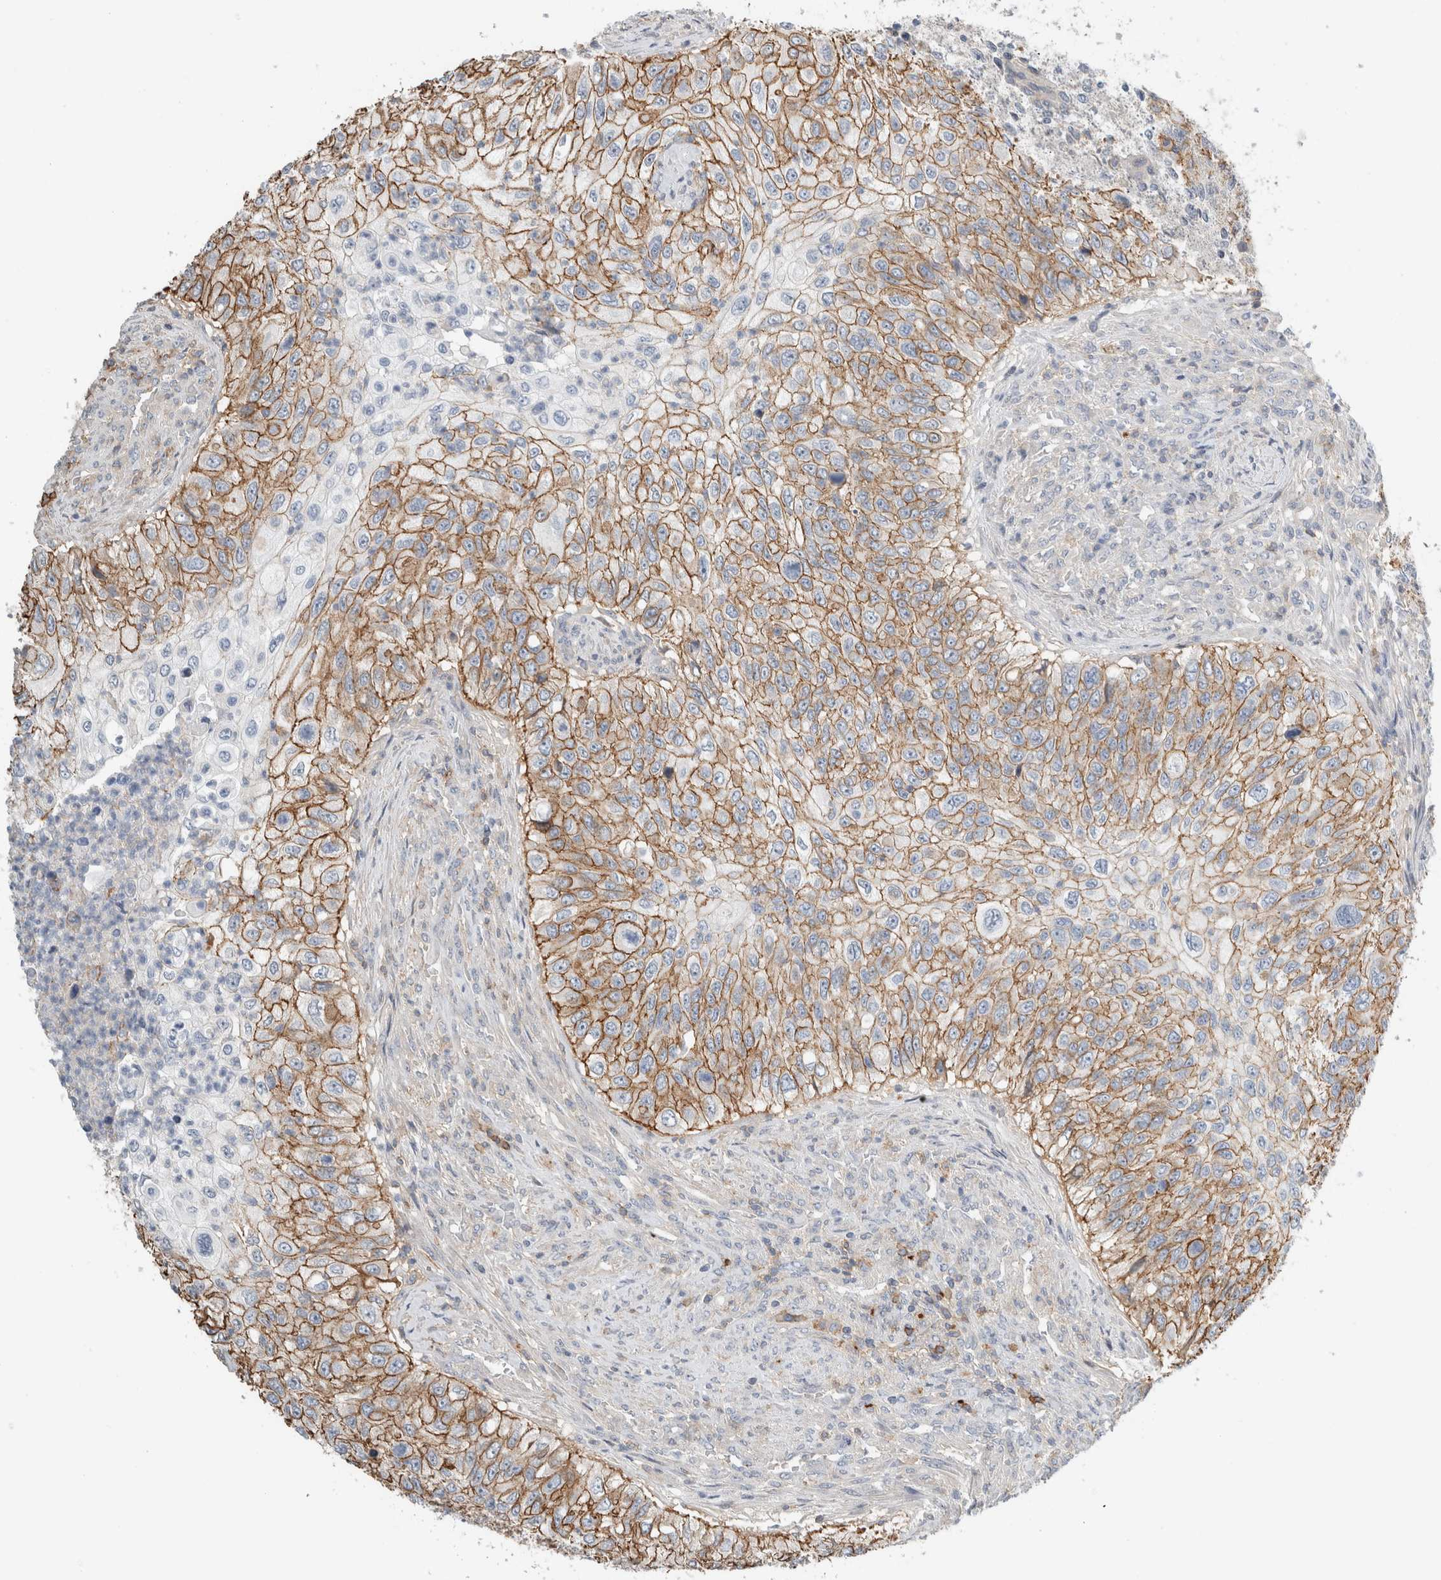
{"staining": {"intensity": "moderate", "quantity": ">75%", "location": "cytoplasmic/membranous"}, "tissue": "urothelial cancer", "cell_type": "Tumor cells", "image_type": "cancer", "snomed": [{"axis": "morphology", "description": "Urothelial carcinoma, High grade"}, {"axis": "topography", "description": "Urinary bladder"}], "caption": "IHC histopathology image of neoplastic tissue: urothelial cancer stained using immunohistochemistry (IHC) demonstrates medium levels of moderate protein expression localized specifically in the cytoplasmic/membranous of tumor cells, appearing as a cytoplasmic/membranous brown color.", "gene": "ERCC6L2", "patient": {"sex": "female", "age": 60}}